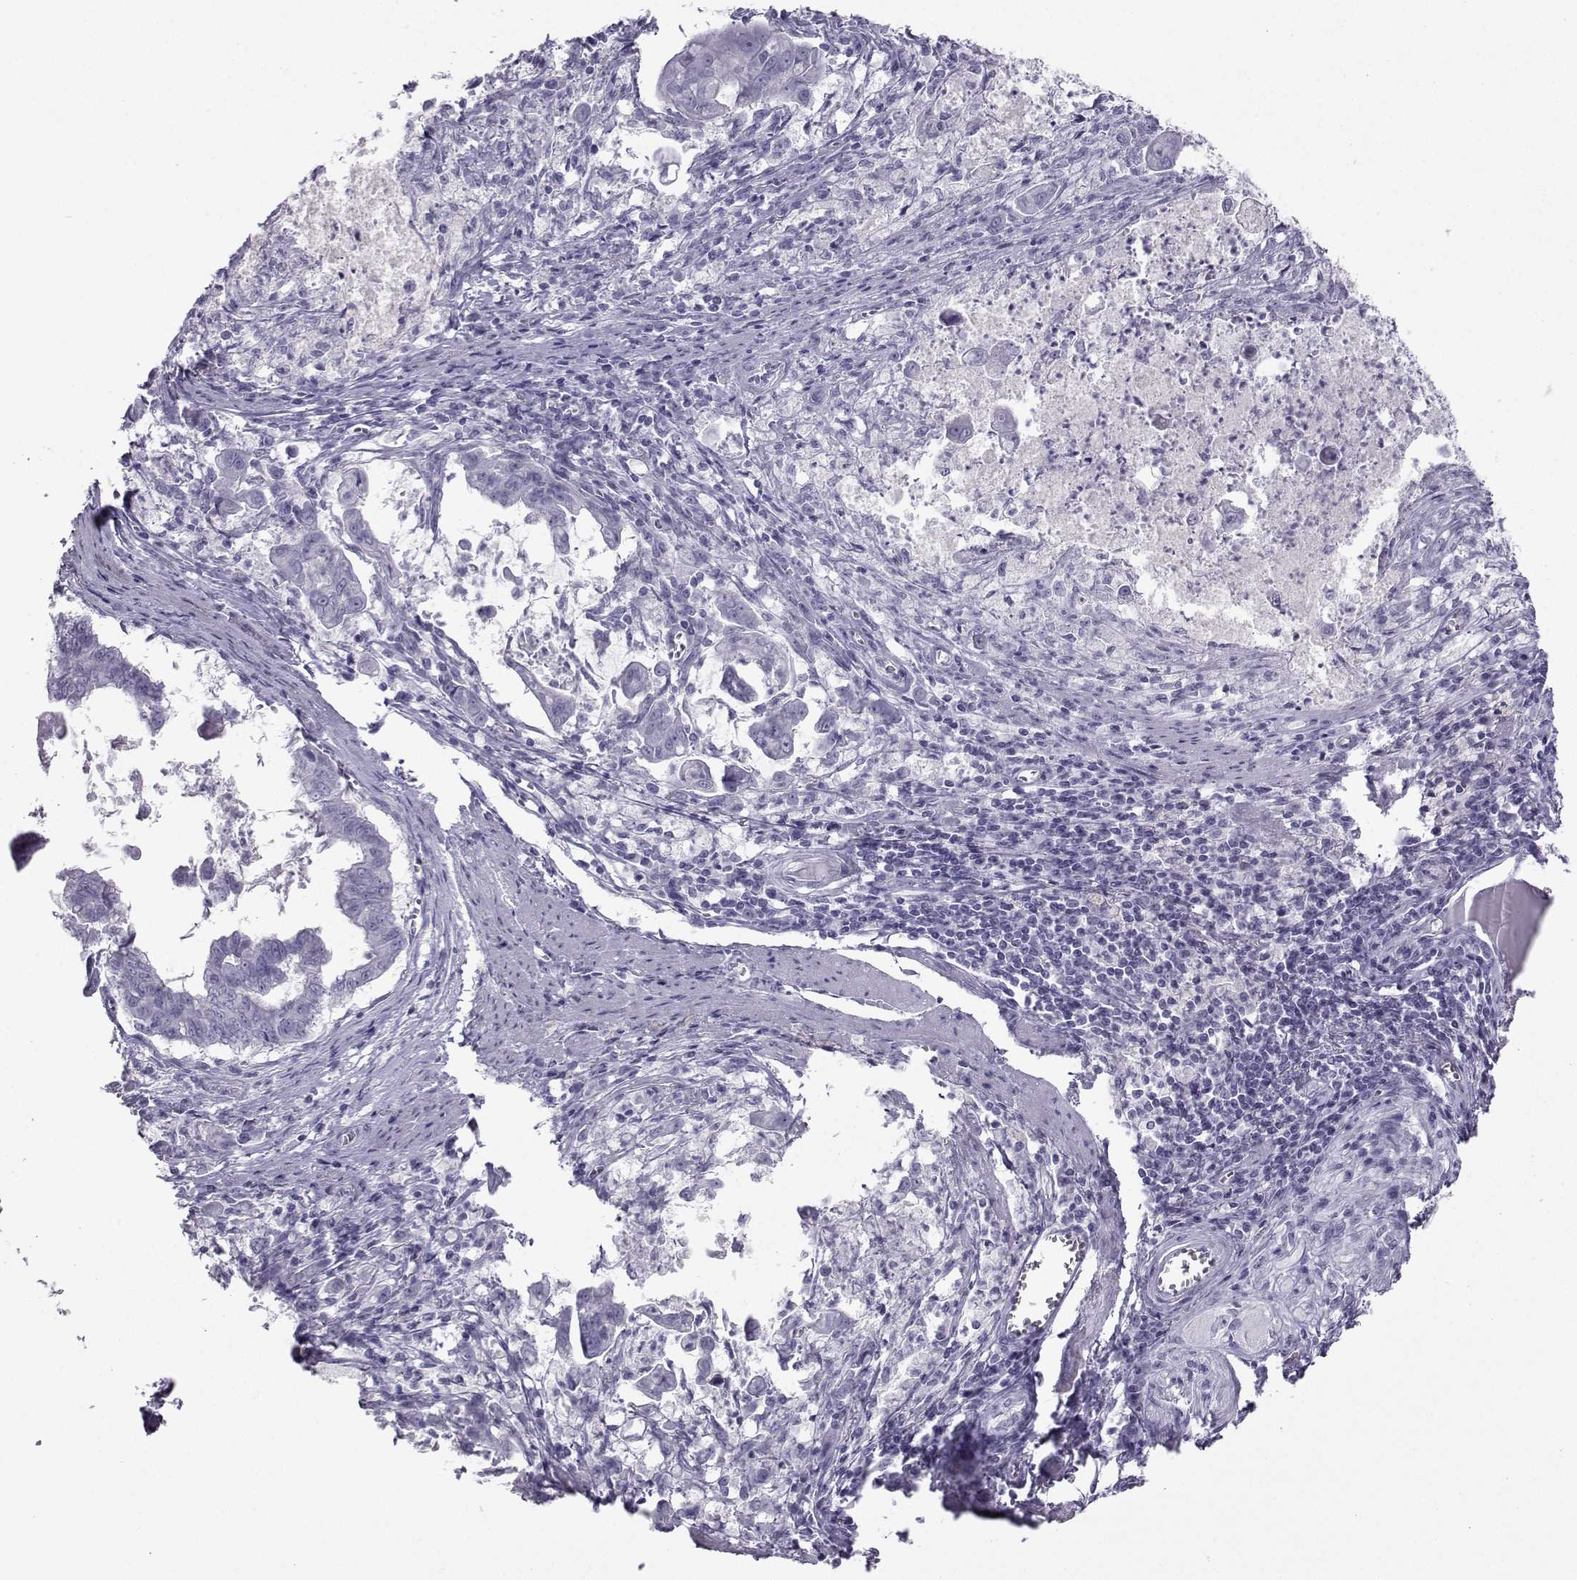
{"staining": {"intensity": "negative", "quantity": "none", "location": "none"}, "tissue": "stomach cancer", "cell_type": "Tumor cells", "image_type": "cancer", "snomed": [{"axis": "morphology", "description": "Adenocarcinoma, NOS"}, {"axis": "topography", "description": "Stomach, upper"}], "caption": "IHC photomicrograph of neoplastic tissue: stomach cancer stained with DAB (3,3'-diaminobenzidine) shows no significant protein staining in tumor cells. The staining was performed using DAB (3,3'-diaminobenzidine) to visualize the protein expression in brown, while the nuclei were stained in blue with hematoxylin (Magnification: 20x).", "gene": "SST", "patient": {"sex": "male", "age": 80}}